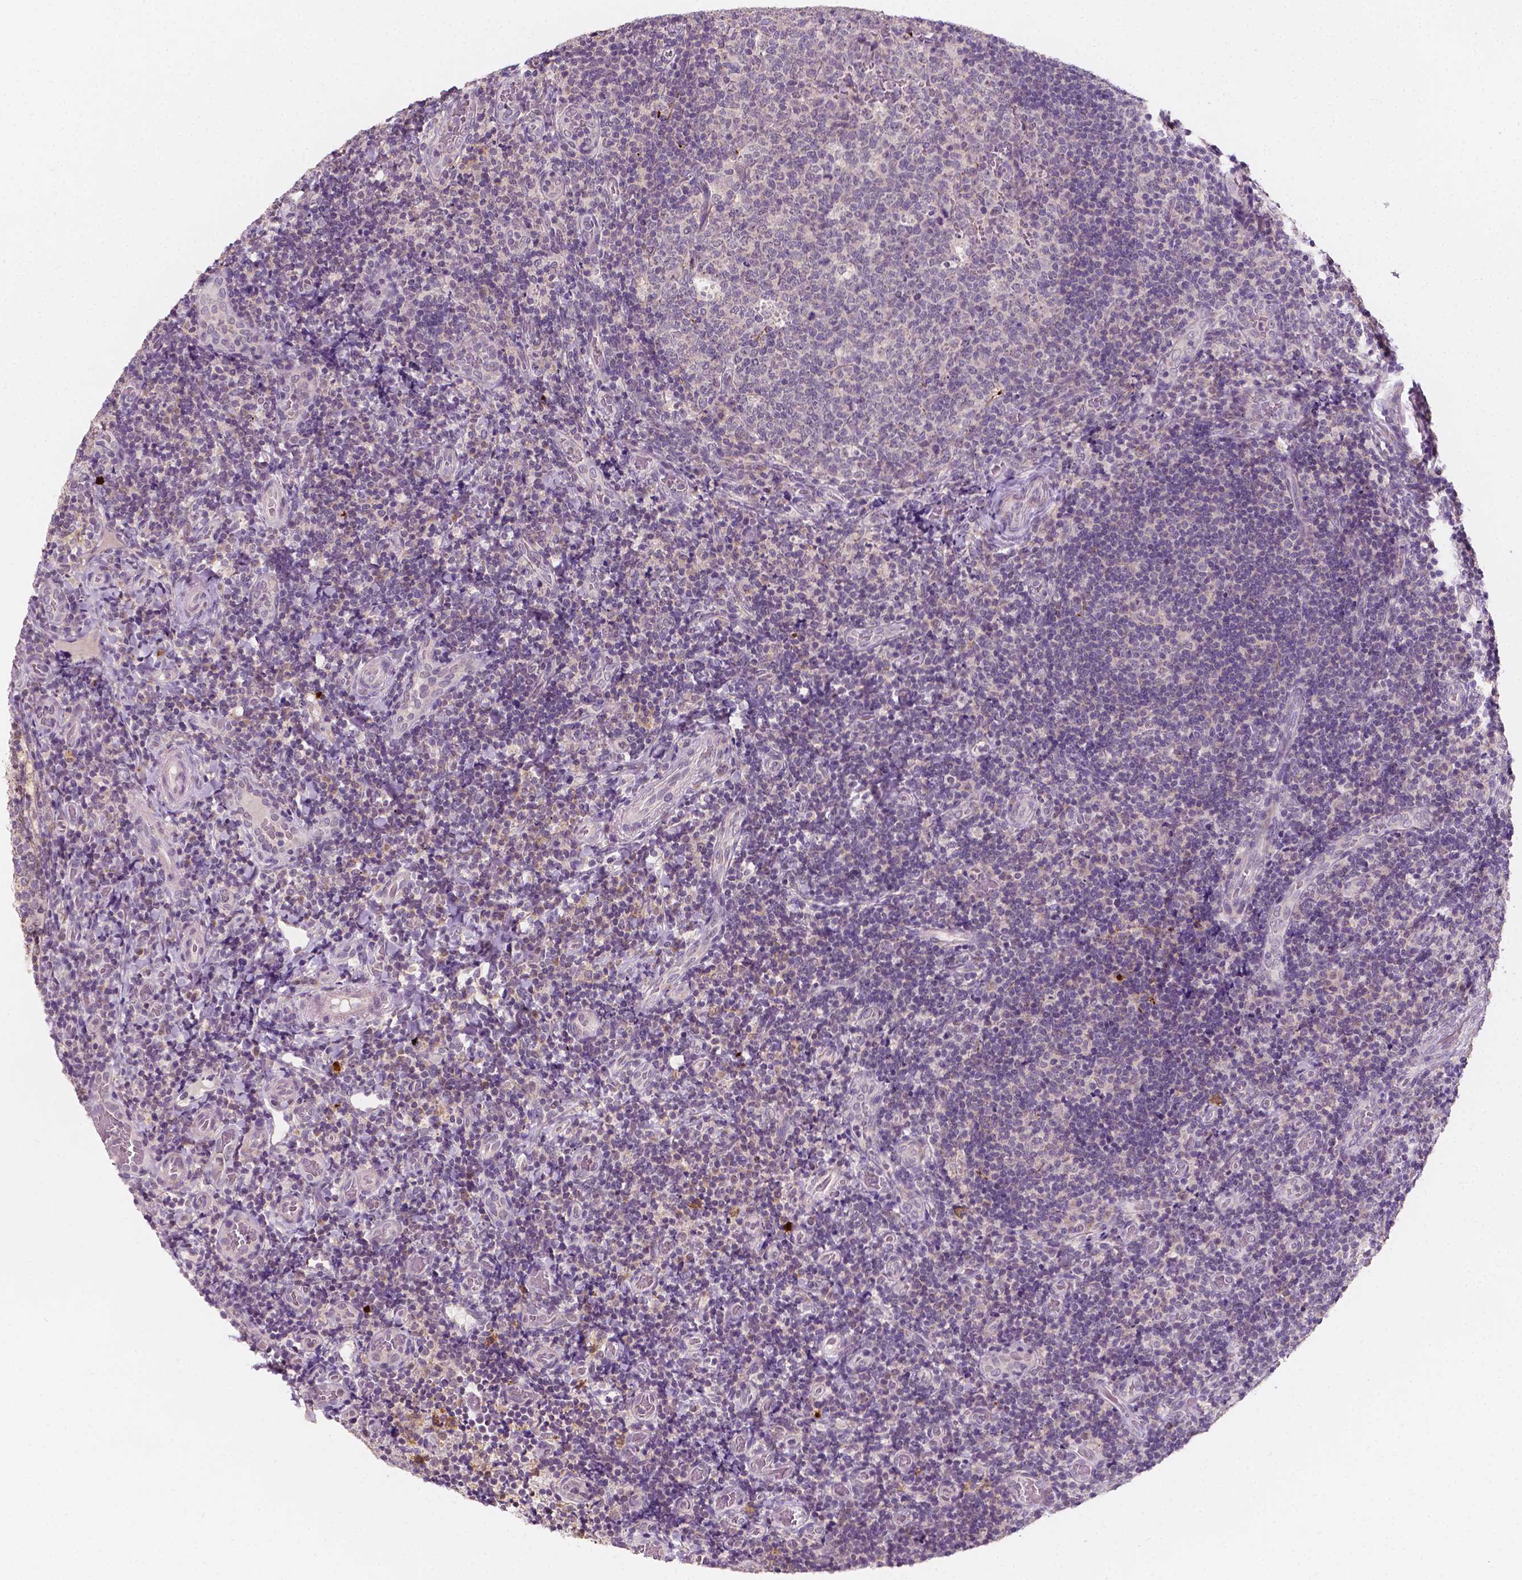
{"staining": {"intensity": "negative", "quantity": "none", "location": "none"}, "tissue": "tonsil", "cell_type": "Germinal center cells", "image_type": "normal", "snomed": [{"axis": "morphology", "description": "Normal tissue, NOS"}, {"axis": "topography", "description": "Tonsil"}], "caption": "Photomicrograph shows no significant protein staining in germinal center cells of normal tonsil.", "gene": "SIRT2", "patient": {"sex": "male", "age": 17}}